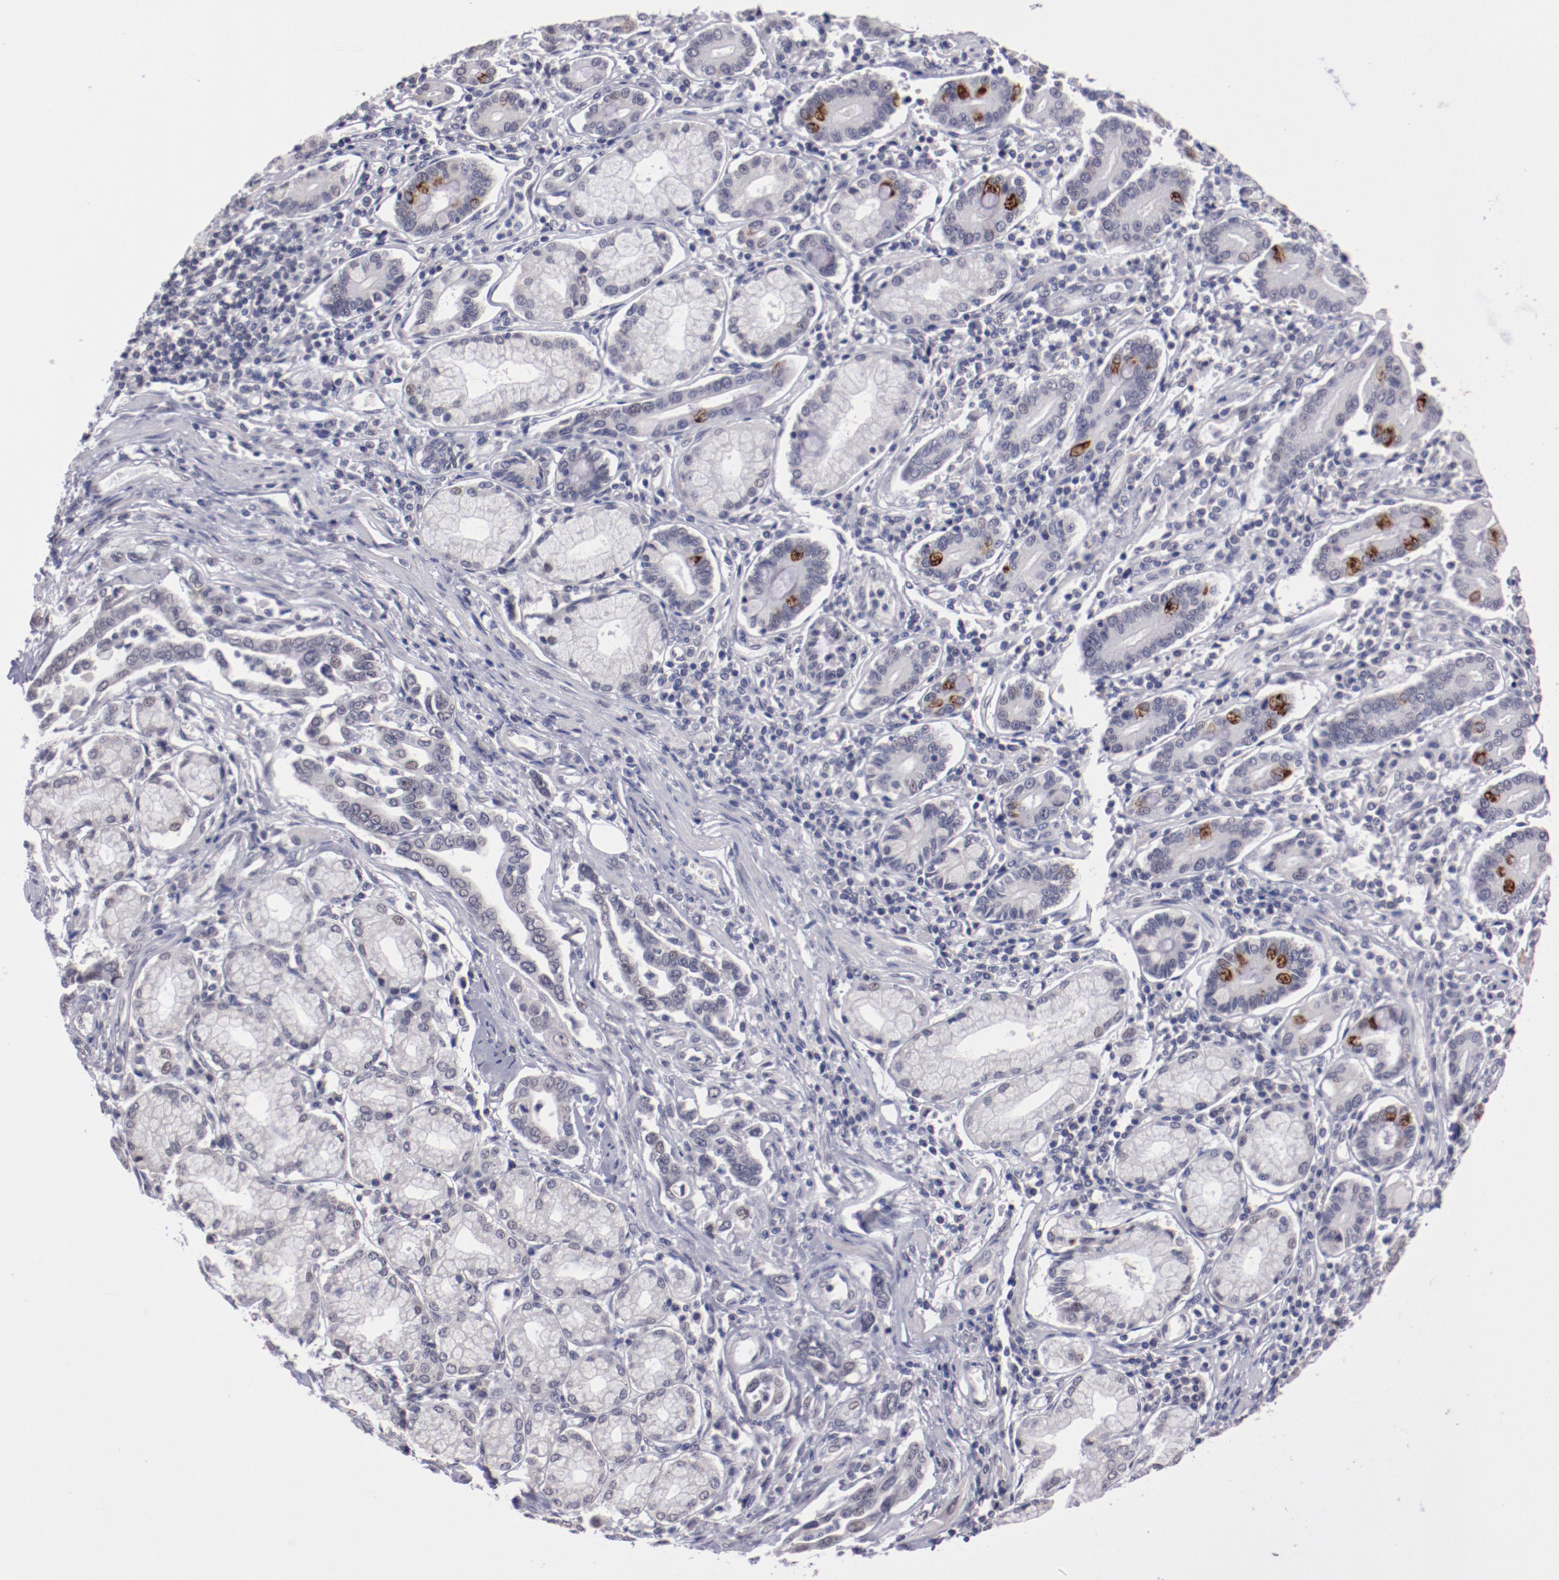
{"staining": {"intensity": "moderate", "quantity": "<25%", "location": "nuclear"}, "tissue": "pancreatic cancer", "cell_type": "Tumor cells", "image_type": "cancer", "snomed": [{"axis": "morphology", "description": "Adenocarcinoma, NOS"}, {"axis": "topography", "description": "Pancreas"}], "caption": "Tumor cells demonstrate moderate nuclear positivity in about <25% of cells in pancreatic adenocarcinoma.", "gene": "NRXN3", "patient": {"sex": "female", "age": 57}}